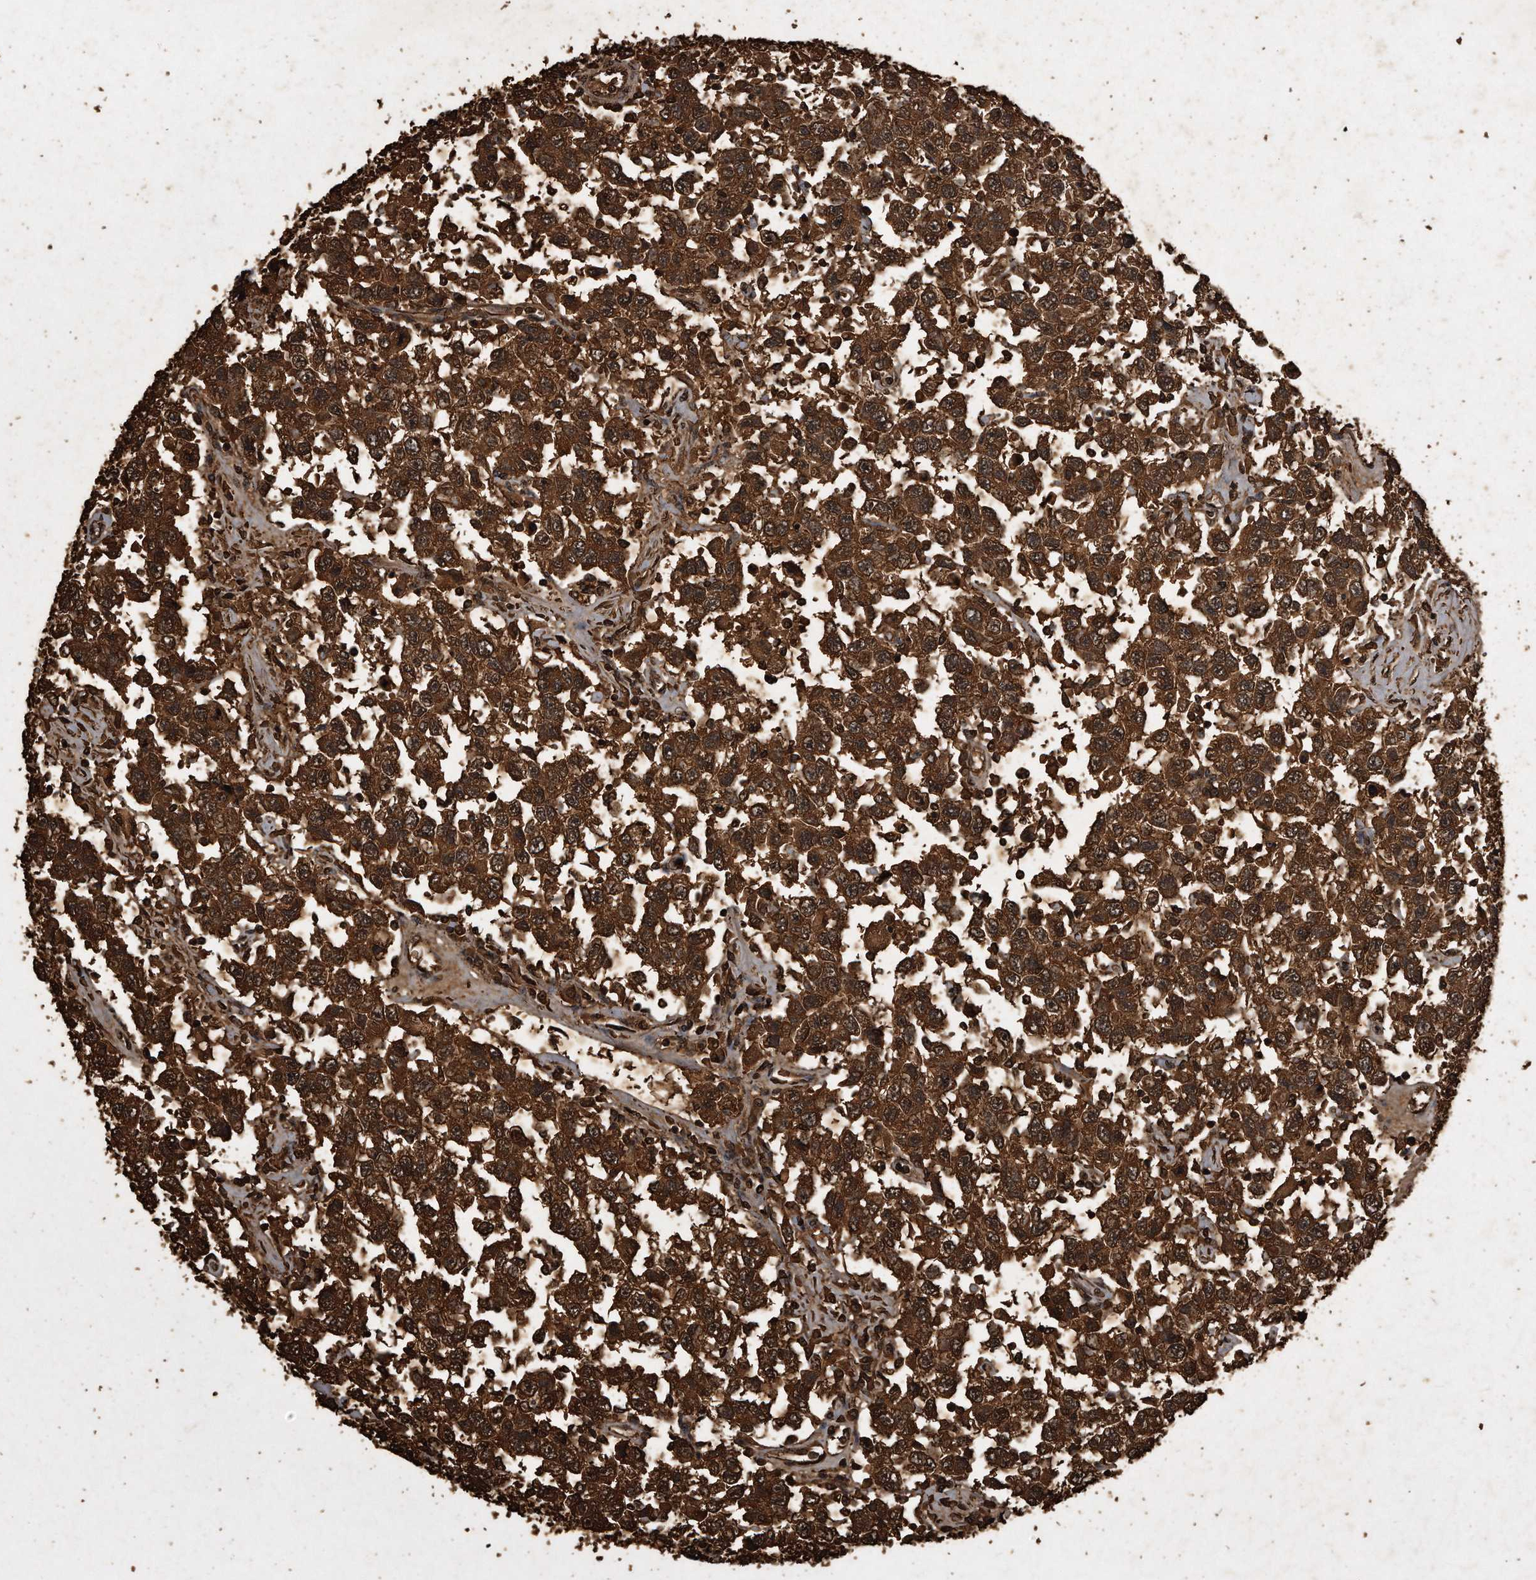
{"staining": {"intensity": "strong", "quantity": ">75%", "location": "cytoplasmic/membranous"}, "tissue": "testis cancer", "cell_type": "Tumor cells", "image_type": "cancer", "snomed": [{"axis": "morphology", "description": "Seminoma, NOS"}, {"axis": "topography", "description": "Testis"}], "caption": "A brown stain highlights strong cytoplasmic/membranous expression of a protein in human testis cancer (seminoma) tumor cells.", "gene": "CFLAR", "patient": {"sex": "male", "age": 41}}